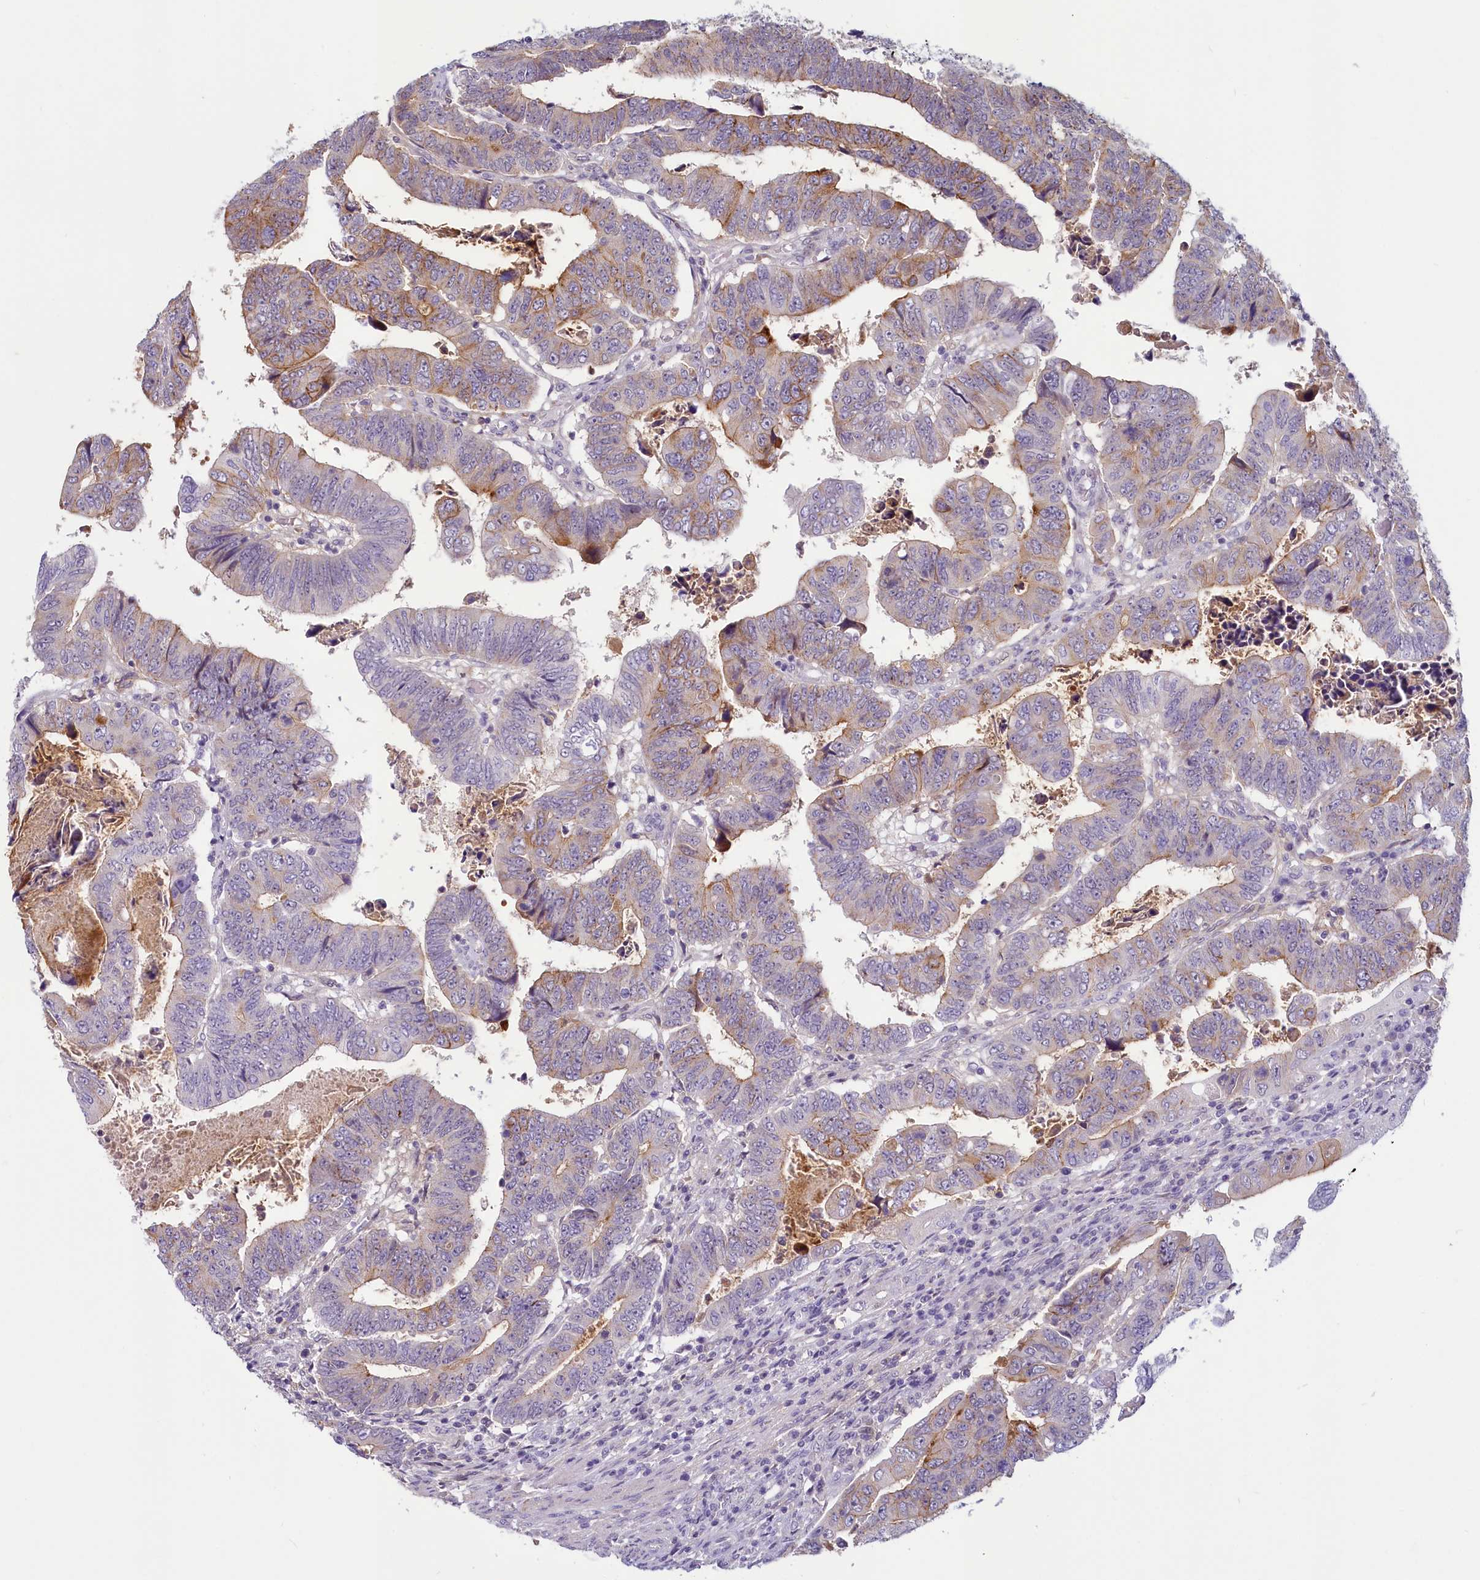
{"staining": {"intensity": "moderate", "quantity": "<25%", "location": "cytoplasmic/membranous"}, "tissue": "colorectal cancer", "cell_type": "Tumor cells", "image_type": "cancer", "snomed": [{"axis": "morphology", "description": "Normal tissue, NOS"}, {"axis": "morphology", "description": "Adenocarcinoma, NOS"}, {"axis": "topography", "description": "Rectum"}], "caption": "Protein expression by immunohistochemistry demonstrates moderate cytoplasmic/membranous expression in approximately <25% of tumor cells in colorectal cancer (adenocarcinoma).", "gene": "PROCR", "patient": {"sex": "female", "age": 65}}